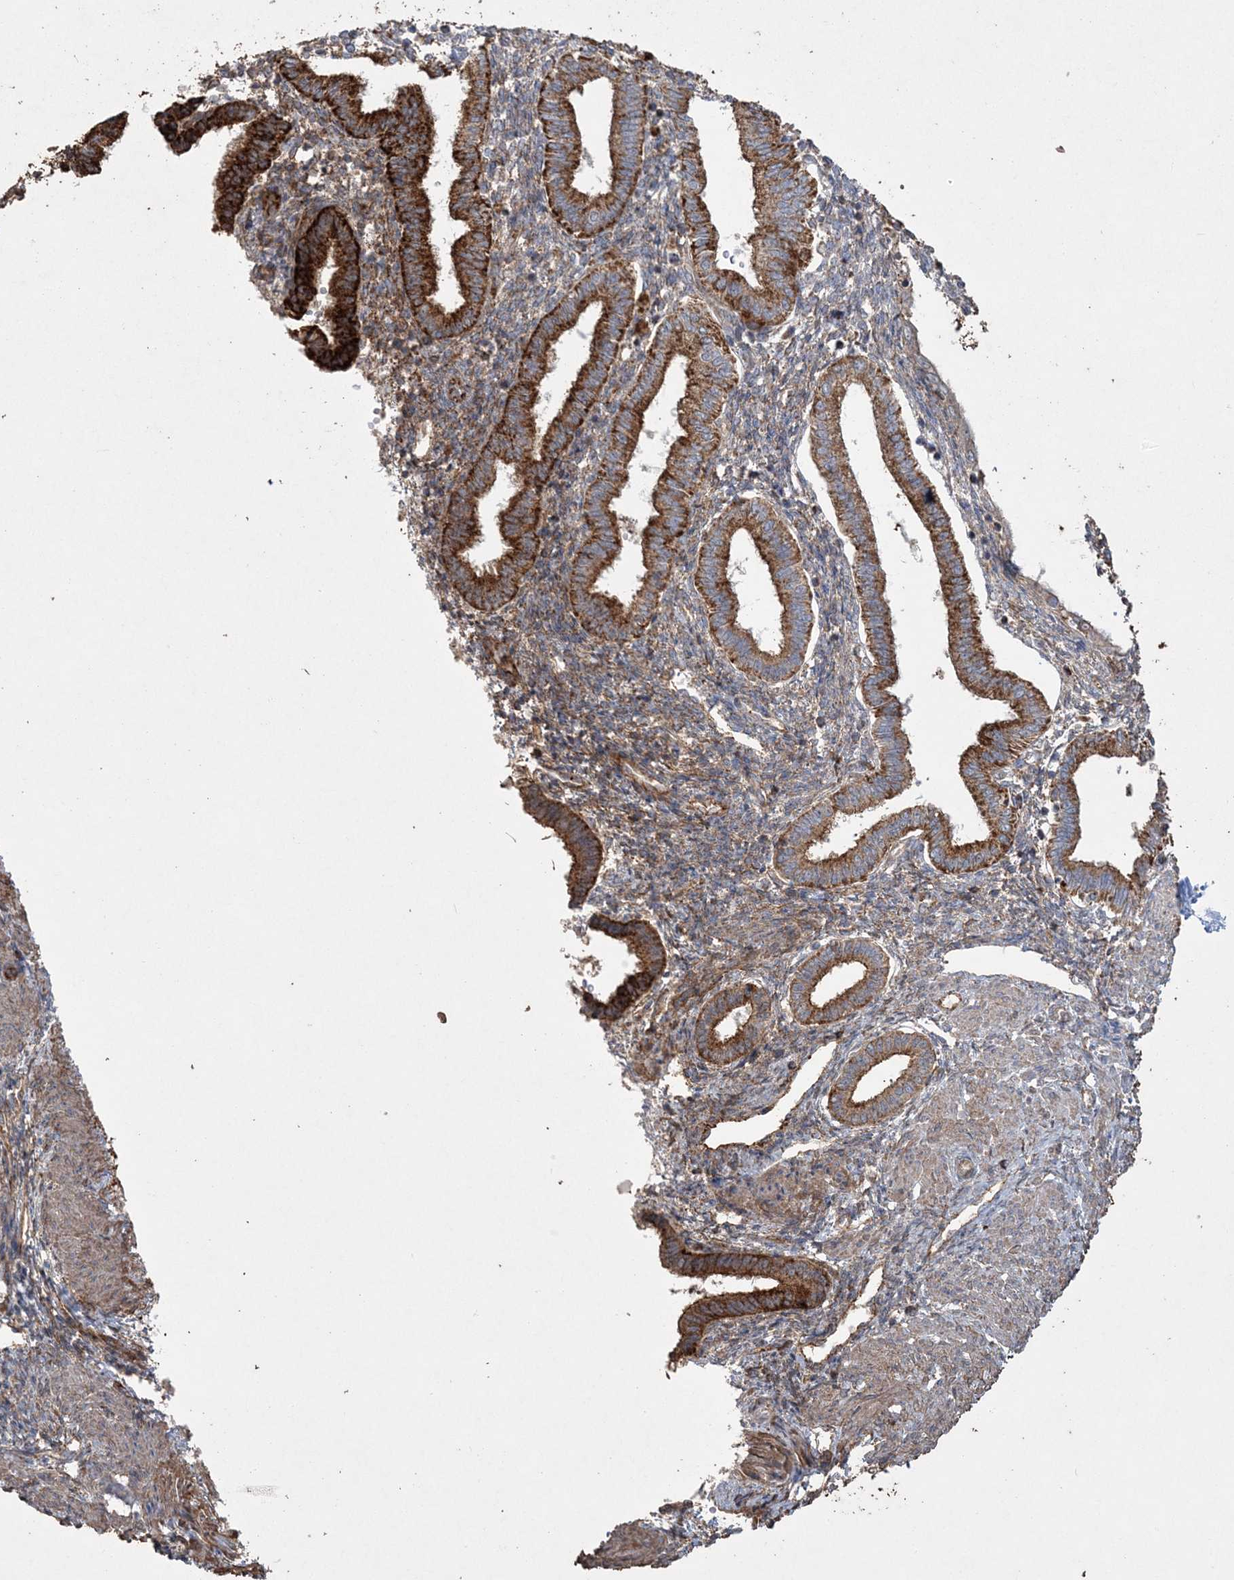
{"staining": {"intensity": "moderate", "quantity": "<25%", "location": "cytoplasmic/membranous"}, "tissue": "endometrium", "cell_type": "Cells in endometrial stroma", "image_type": "normal", "snomed": [{"axis": "morphology", "description": "Normal tissue, NOS"}, {"axis": "topography", "description": "Endometrium"}], "caption": "Endometrium was stained to show a protein in brown. There is low levels of moderate cytoplasmic/membranous positivity in approximately <25% of cells in endometrial stroma.", "gene": "TTC7A", "patient": {"sex": "female", "age": 53}}